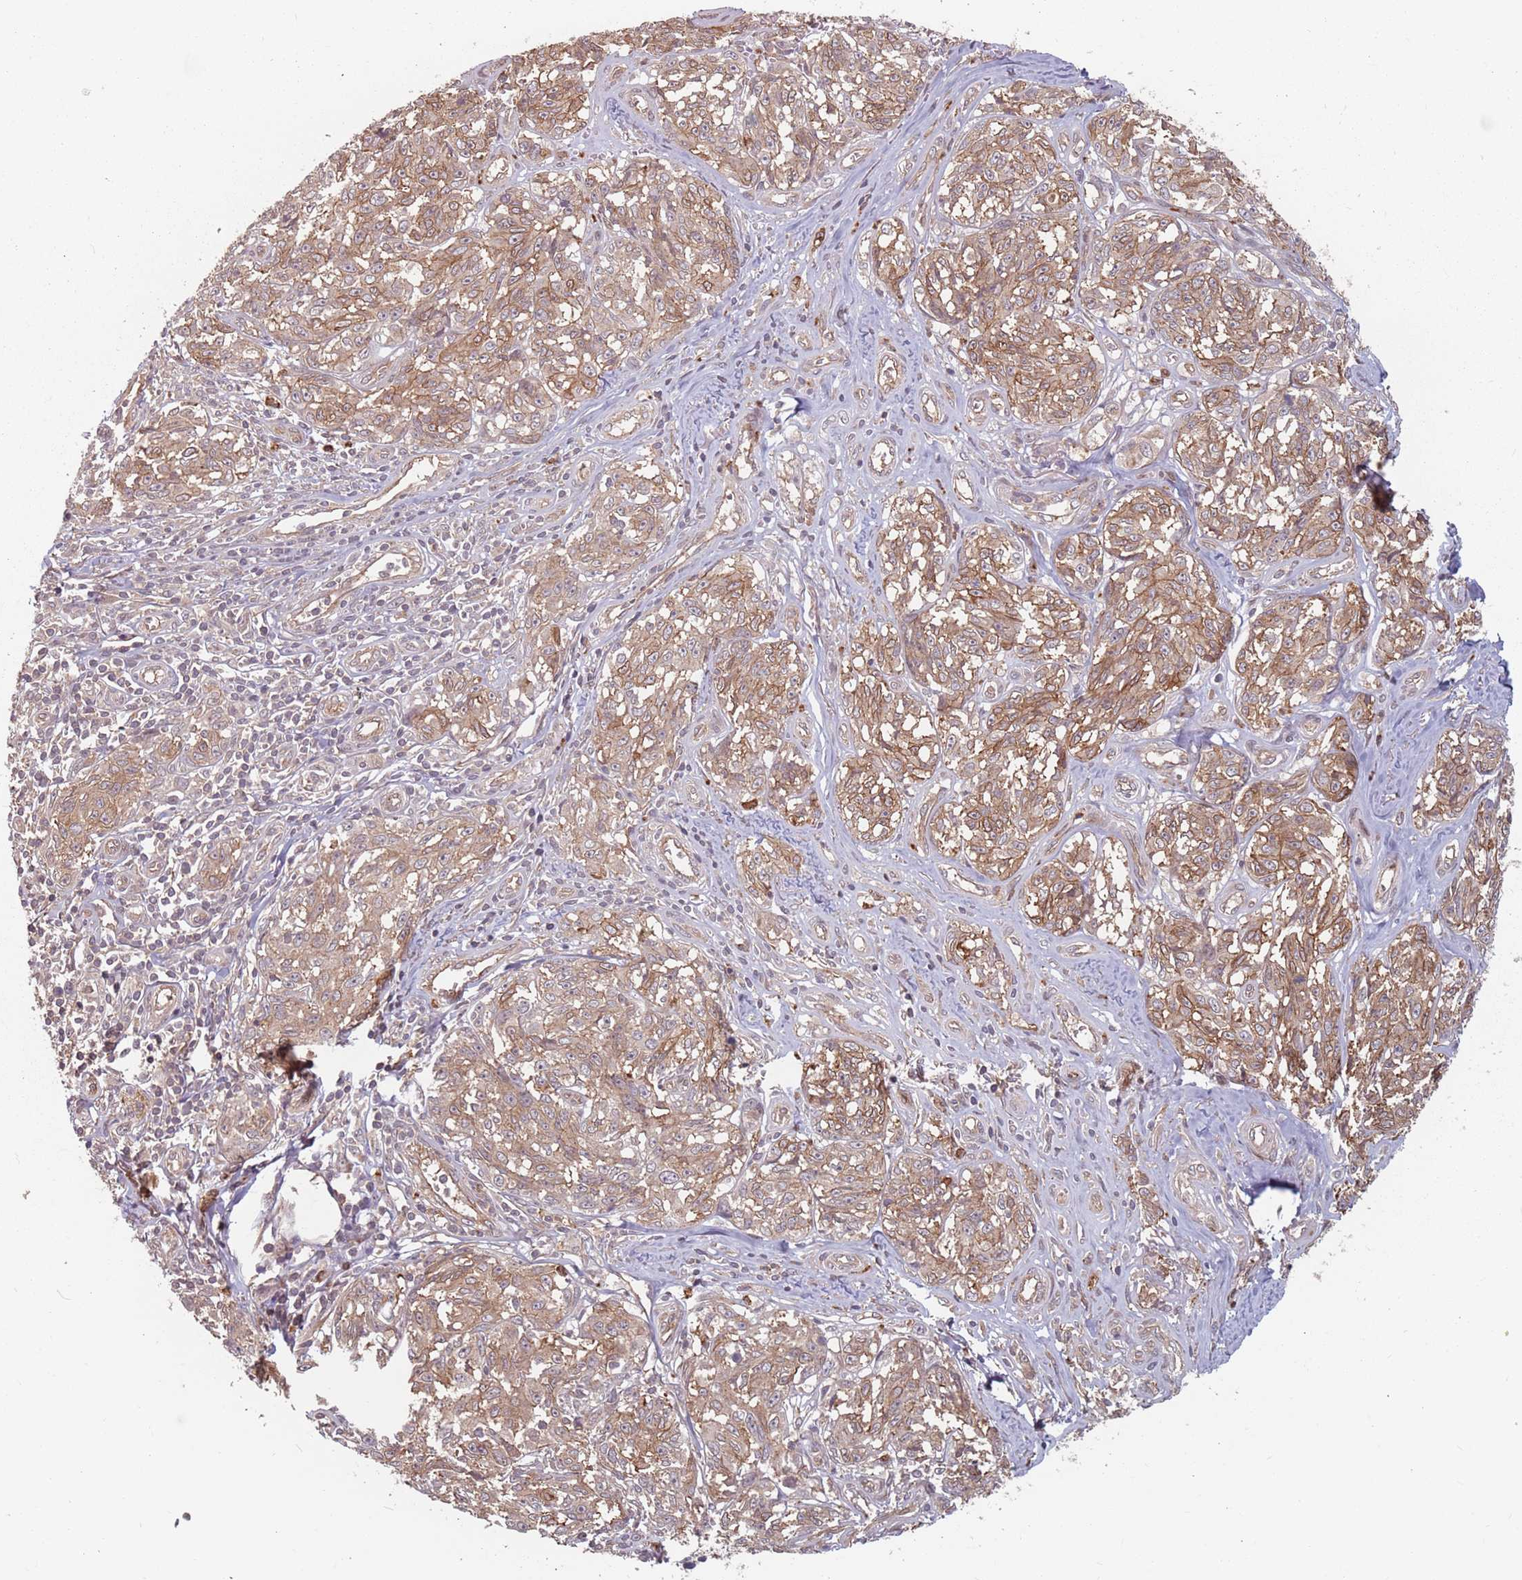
{"staining": {"intensity": "moderate", "quantity": ">75%", "location": "cytoplasmic/membranous"}, "tissue": "melanoma", "cell_type": "Tumor cells", "image_type": "cancer", "snomed": [{"axis": "morphology", "description": "Normal tissue, NOS"}, {"axis": "morphology", "description": "Malignant melanoma, NOS"}, {"axis": "topography", "description": "Skin"}], "caption": "A photomicrograph showing moderate cytoplasmic/membranous positivity in about >75% of tumor cells in malignant melanoma, as visualized by brown immunohistochemical staining.", "gene": "C3orf14", "patient": {"sex": "female", "age": 64}}